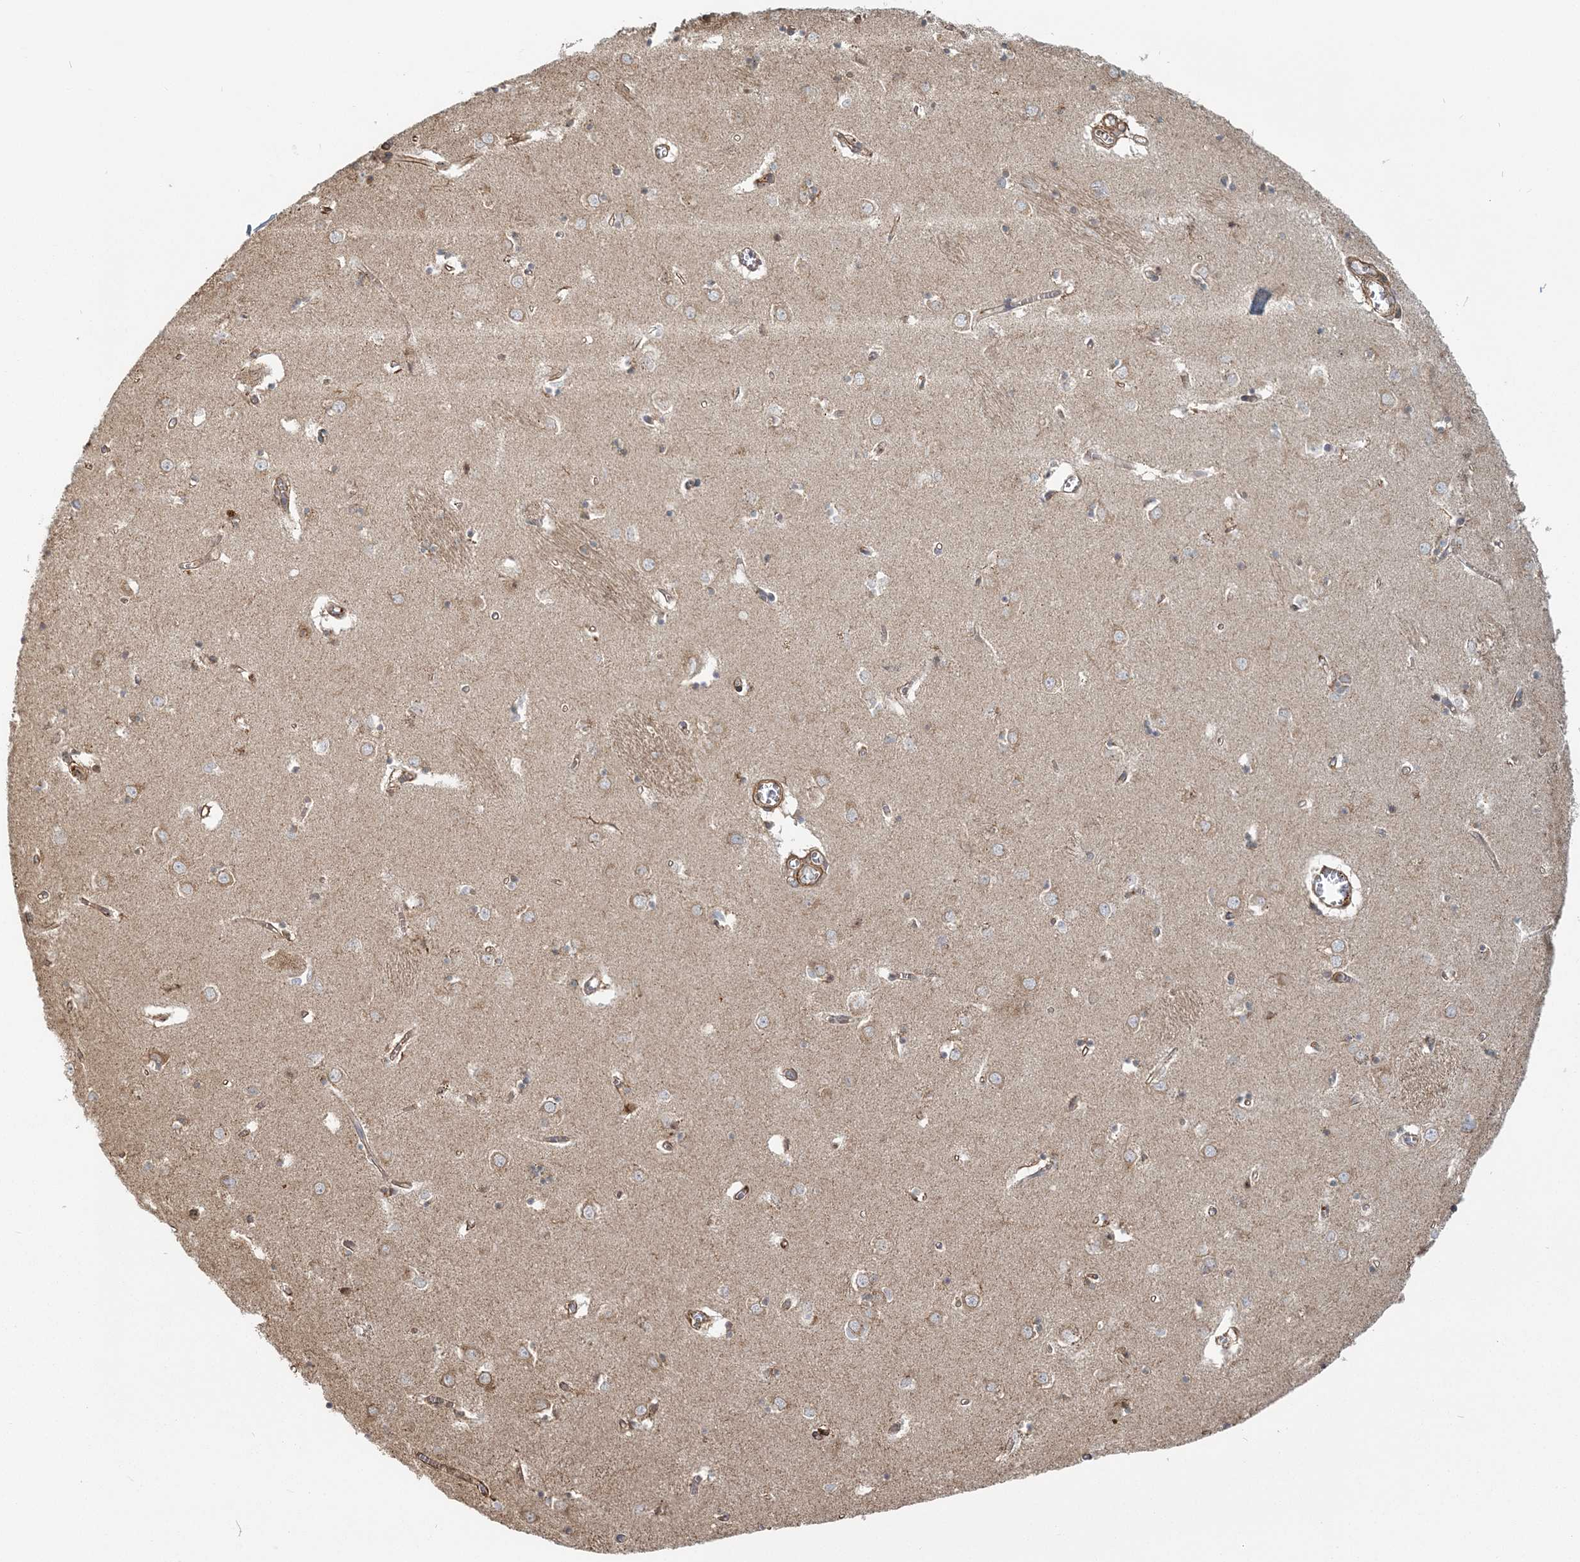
{"staining": {"intensity": "moderate", "quantity": "<25%", "location": "cytoplasmic/membranous"}, "tissue": "caudate", "cell_type": "Glial cells", "image_type": "normal", "snomed": [{"axis": "morphology", "description": "Normal tissue, NOS"}, {"axis": "topography", "description": "Lateral ventricle wall"}], "caption": "Caudate stained with DAB (3,3'-diaminobenzidine) IHC reveals low levels of moderate cytoplasmic/membranous positivity in about <25% of glial cells.", "gene": "TRAF3IP2", "patient": {"sex": "male", "age": 70}}